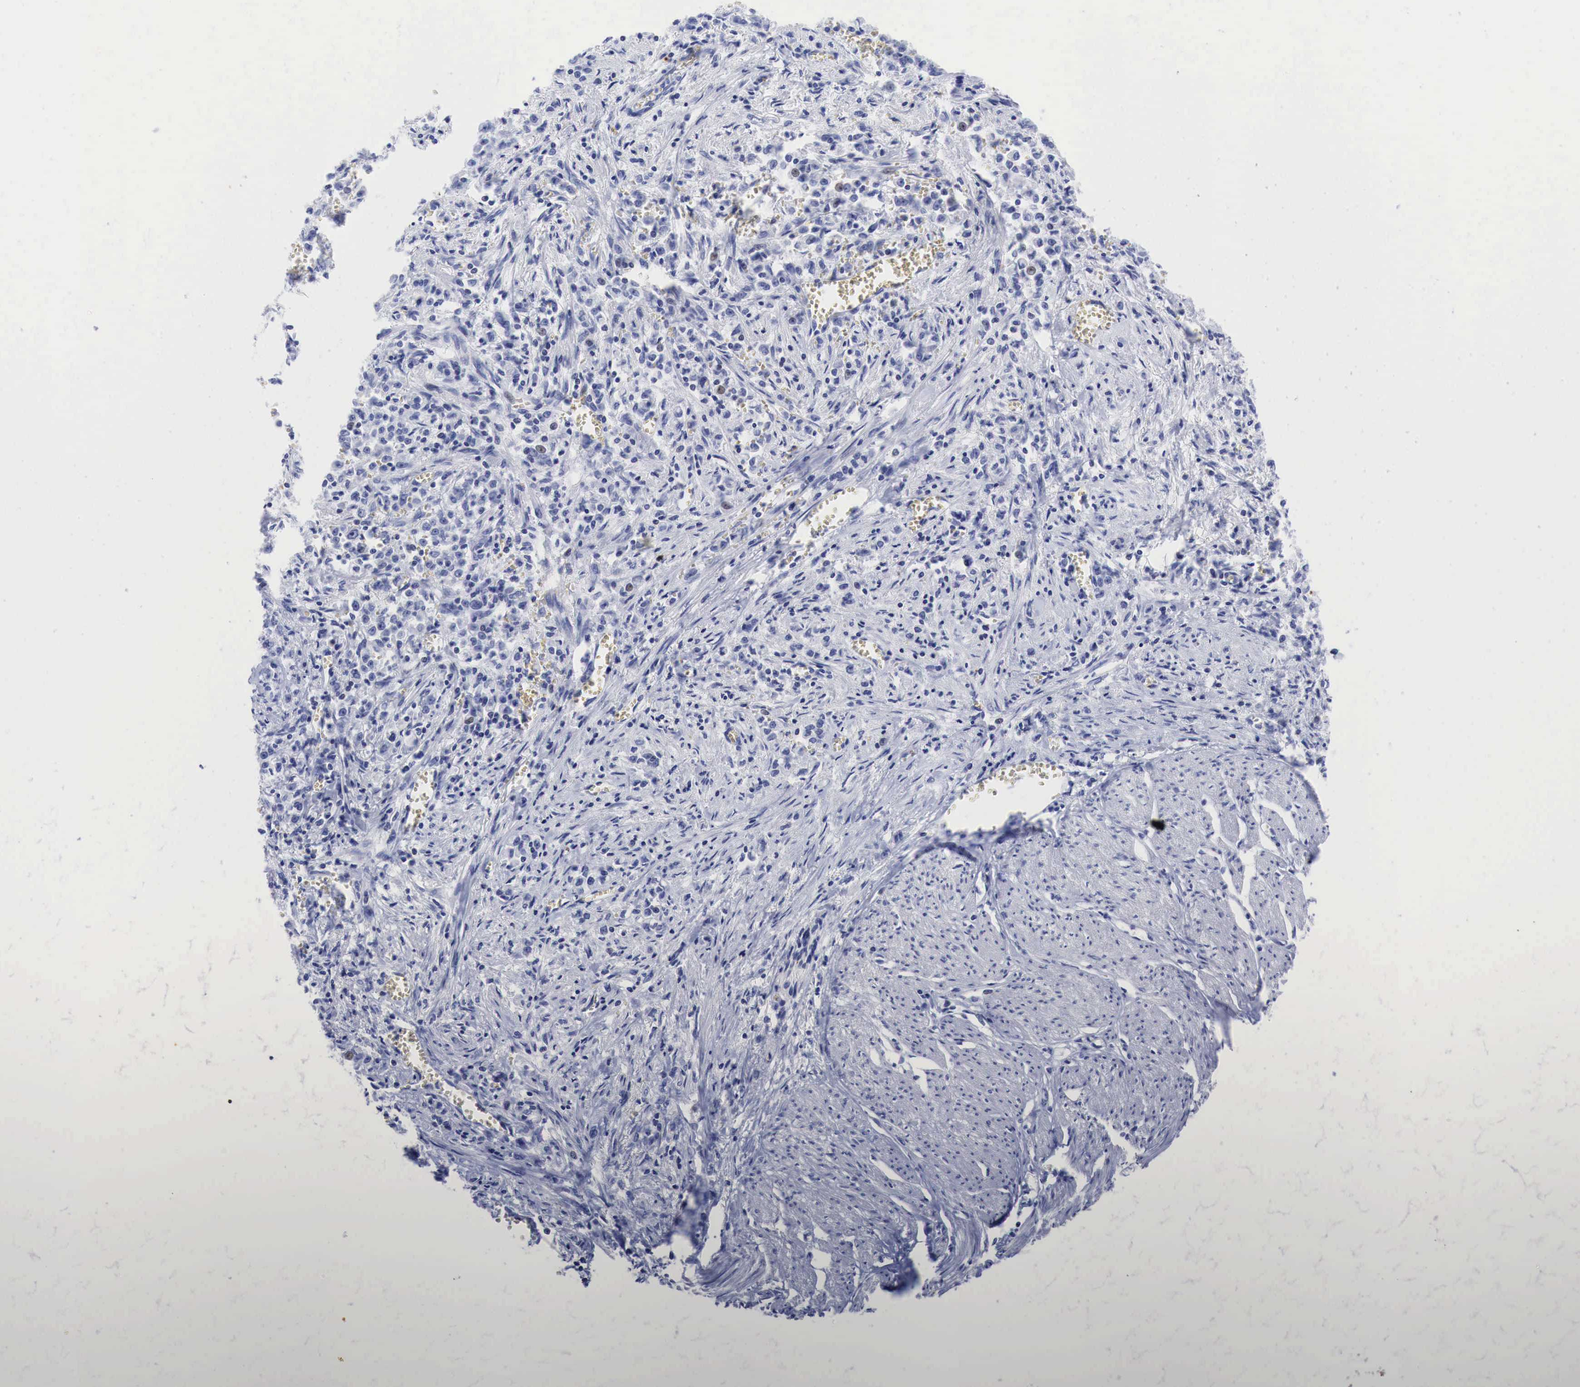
{"staining": {"intensity": "negative", "quantity": "none", "location": "none"}, "tissue": "stomach cancer", "cell_type": "Tumor cells", "image_type": "cancer", "snomed": [{"axis": "morphology", "description": "Adenocarcinoma, NOS"}, {"axis": "topography", "description": "Stomach"}], "caption": "IHC of adenocarcinoma (stomach) demonstrates no staining in tumor cells.", "gene": "INHA", "patient": {"sex": "male", "age": 72}}